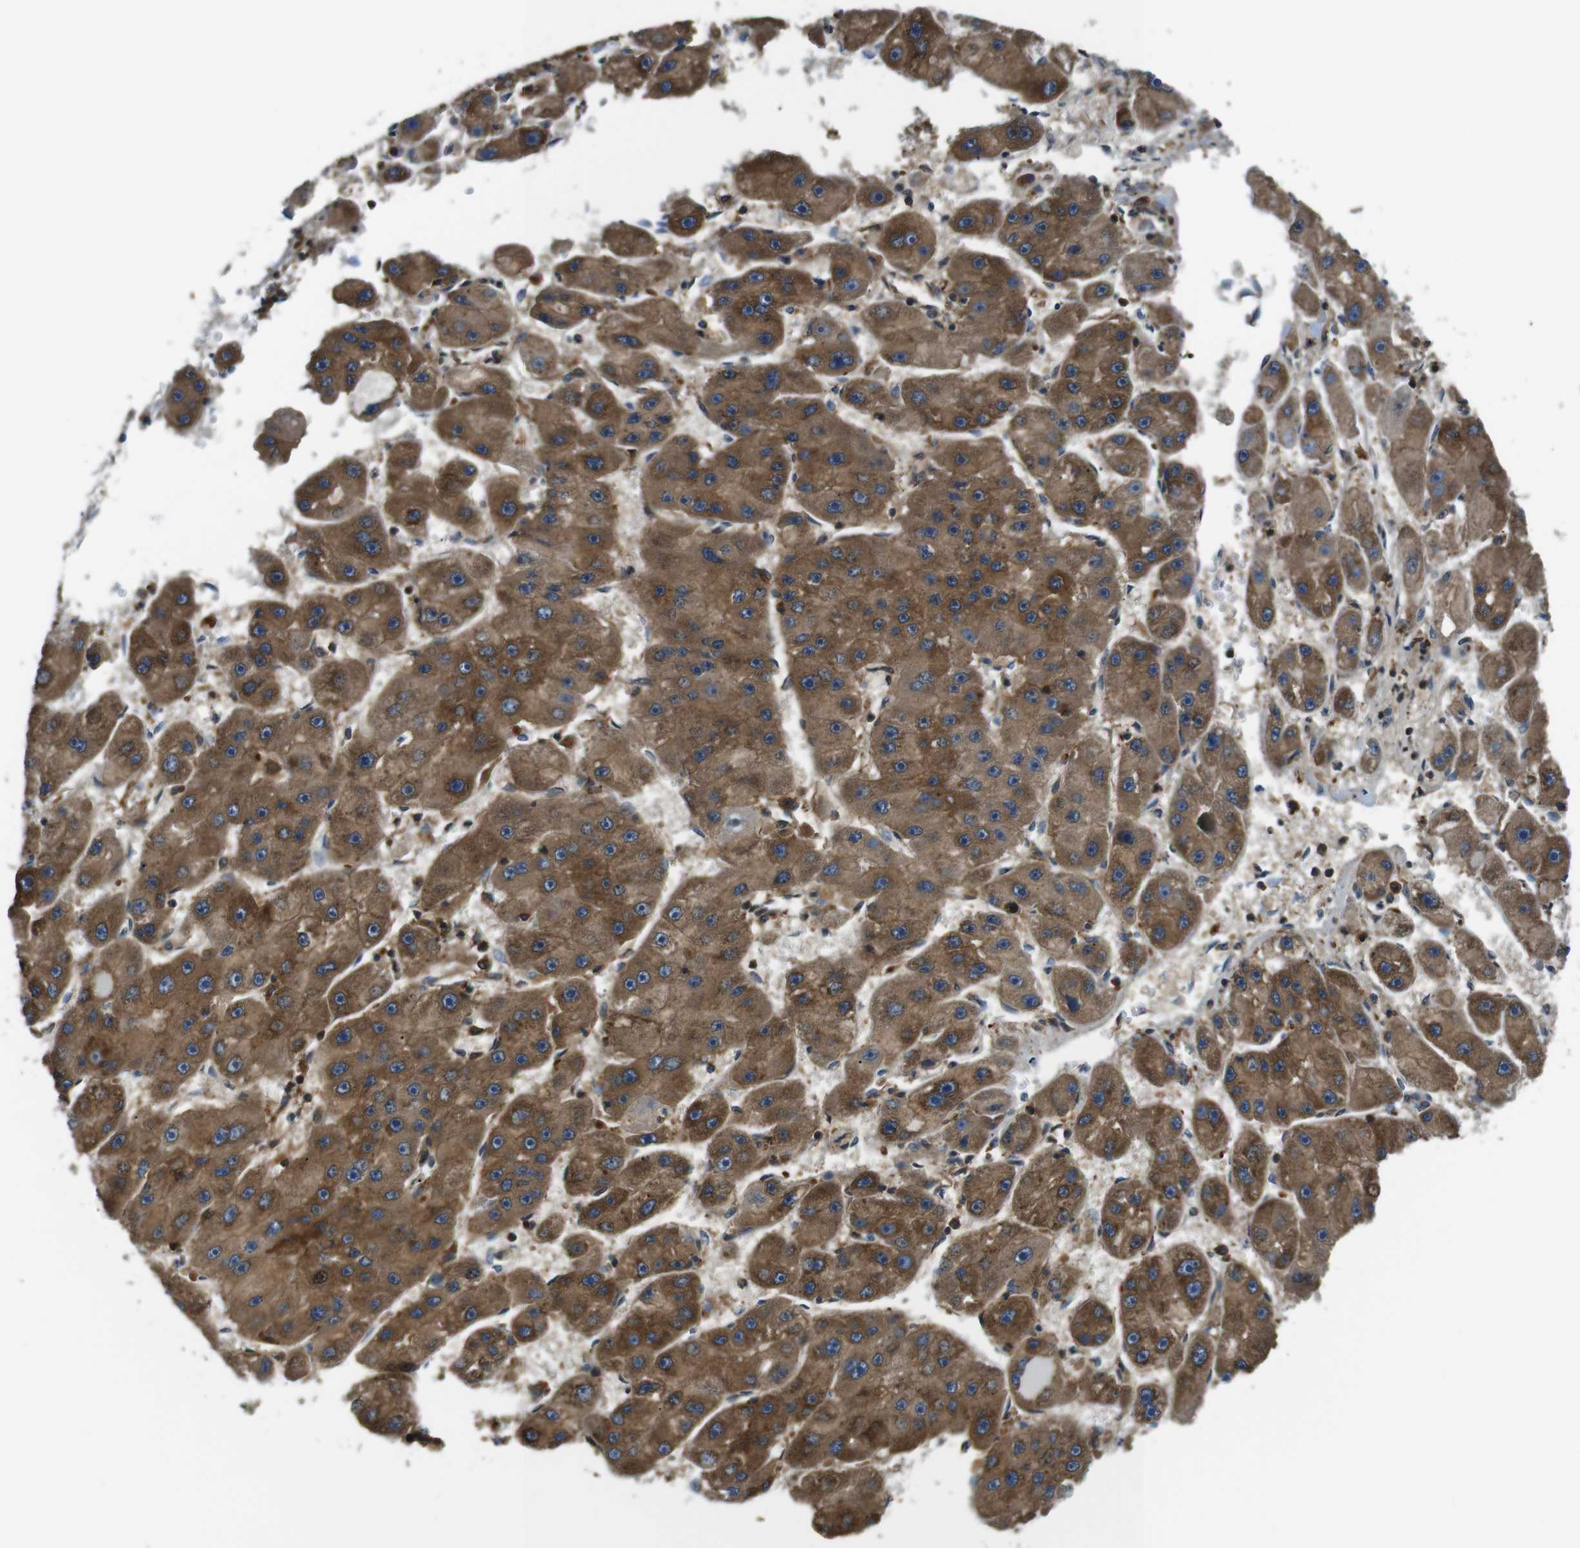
{"staining": {"intensity": "moderate", "quantity": ">75%", "location": "cytoplasmic/membranous"}, "tissue": "liver cancer", "cell_type": "Tumor cells", "image_type": "cancer", "snomed": [{"axis": "morphology", "description": "Carcinoma, Hepatocellular, NOS"}, {"axis": "topography", "description": "Liver"}], "caption": "Protein expression analysis of hepatocellular carcinoma (liver) reveals moderate cytoplasmic/membranous expression in approximately >75% of tumor cells.", "gene": "TSC1", "patient": {"sex": "female", "age": 61}}